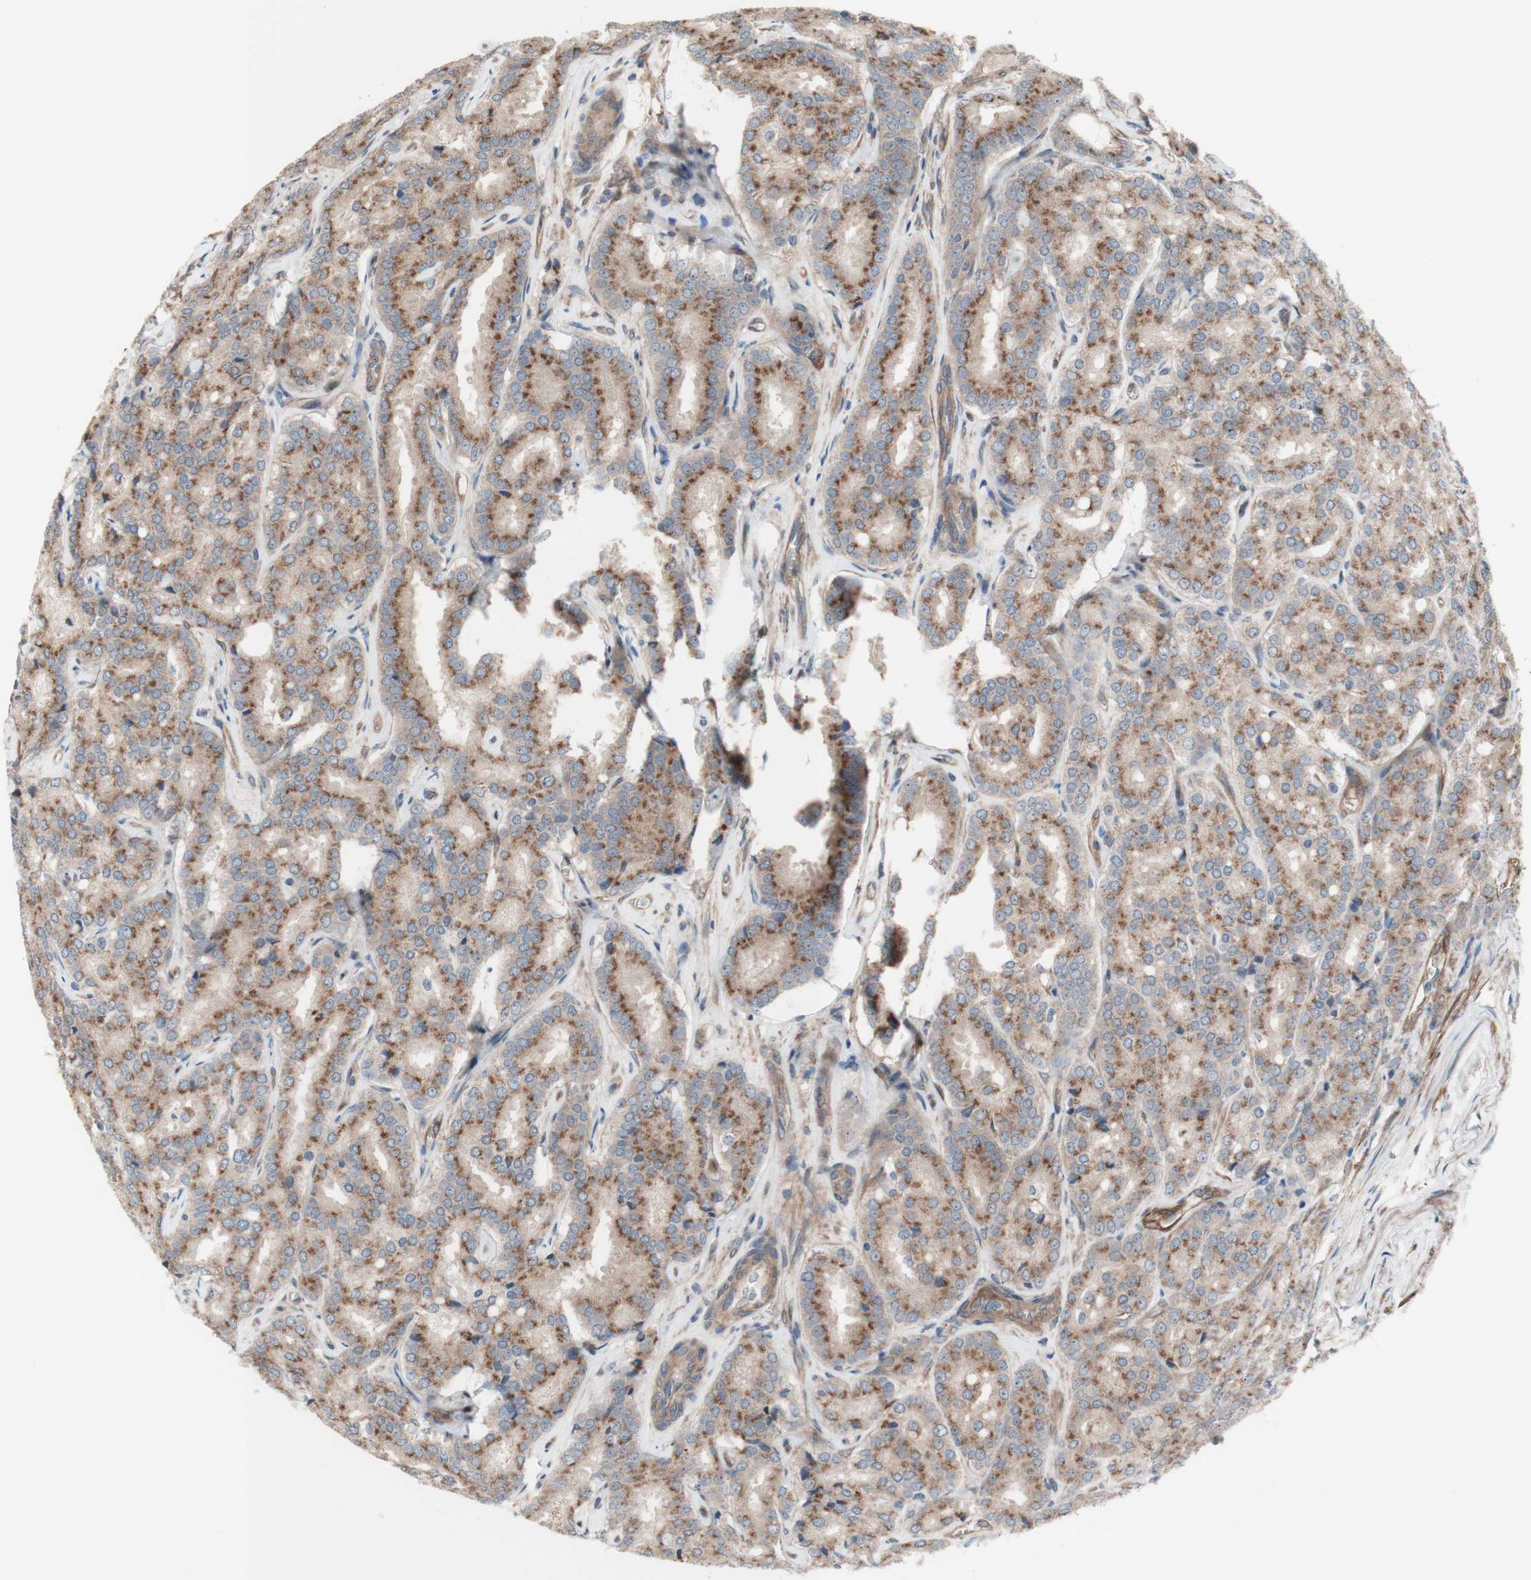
{"staining": {"intensity": "moderate", "quantity": ">75%", "location": "cytoplasmic/membranous"}, "tissue": "prostate cancer", "cell_type": "Tumor cells", "image_type": "cancer", "snomed": [{"axis": "morphology", "description": "Adenocarcinoma, High grade"}, {"axis": "topography", "description": "Prostate"}], "caption": "Protein expression analysis of human prostate cancer reveals moderate cytoplasmic/membranous positivity in about >75% of tumor cells. The protein of interest is shown in brown color, while the nuclei are stained blue.", "gene": "CNN3", "patient": {"sex": "male", "age": 65}}